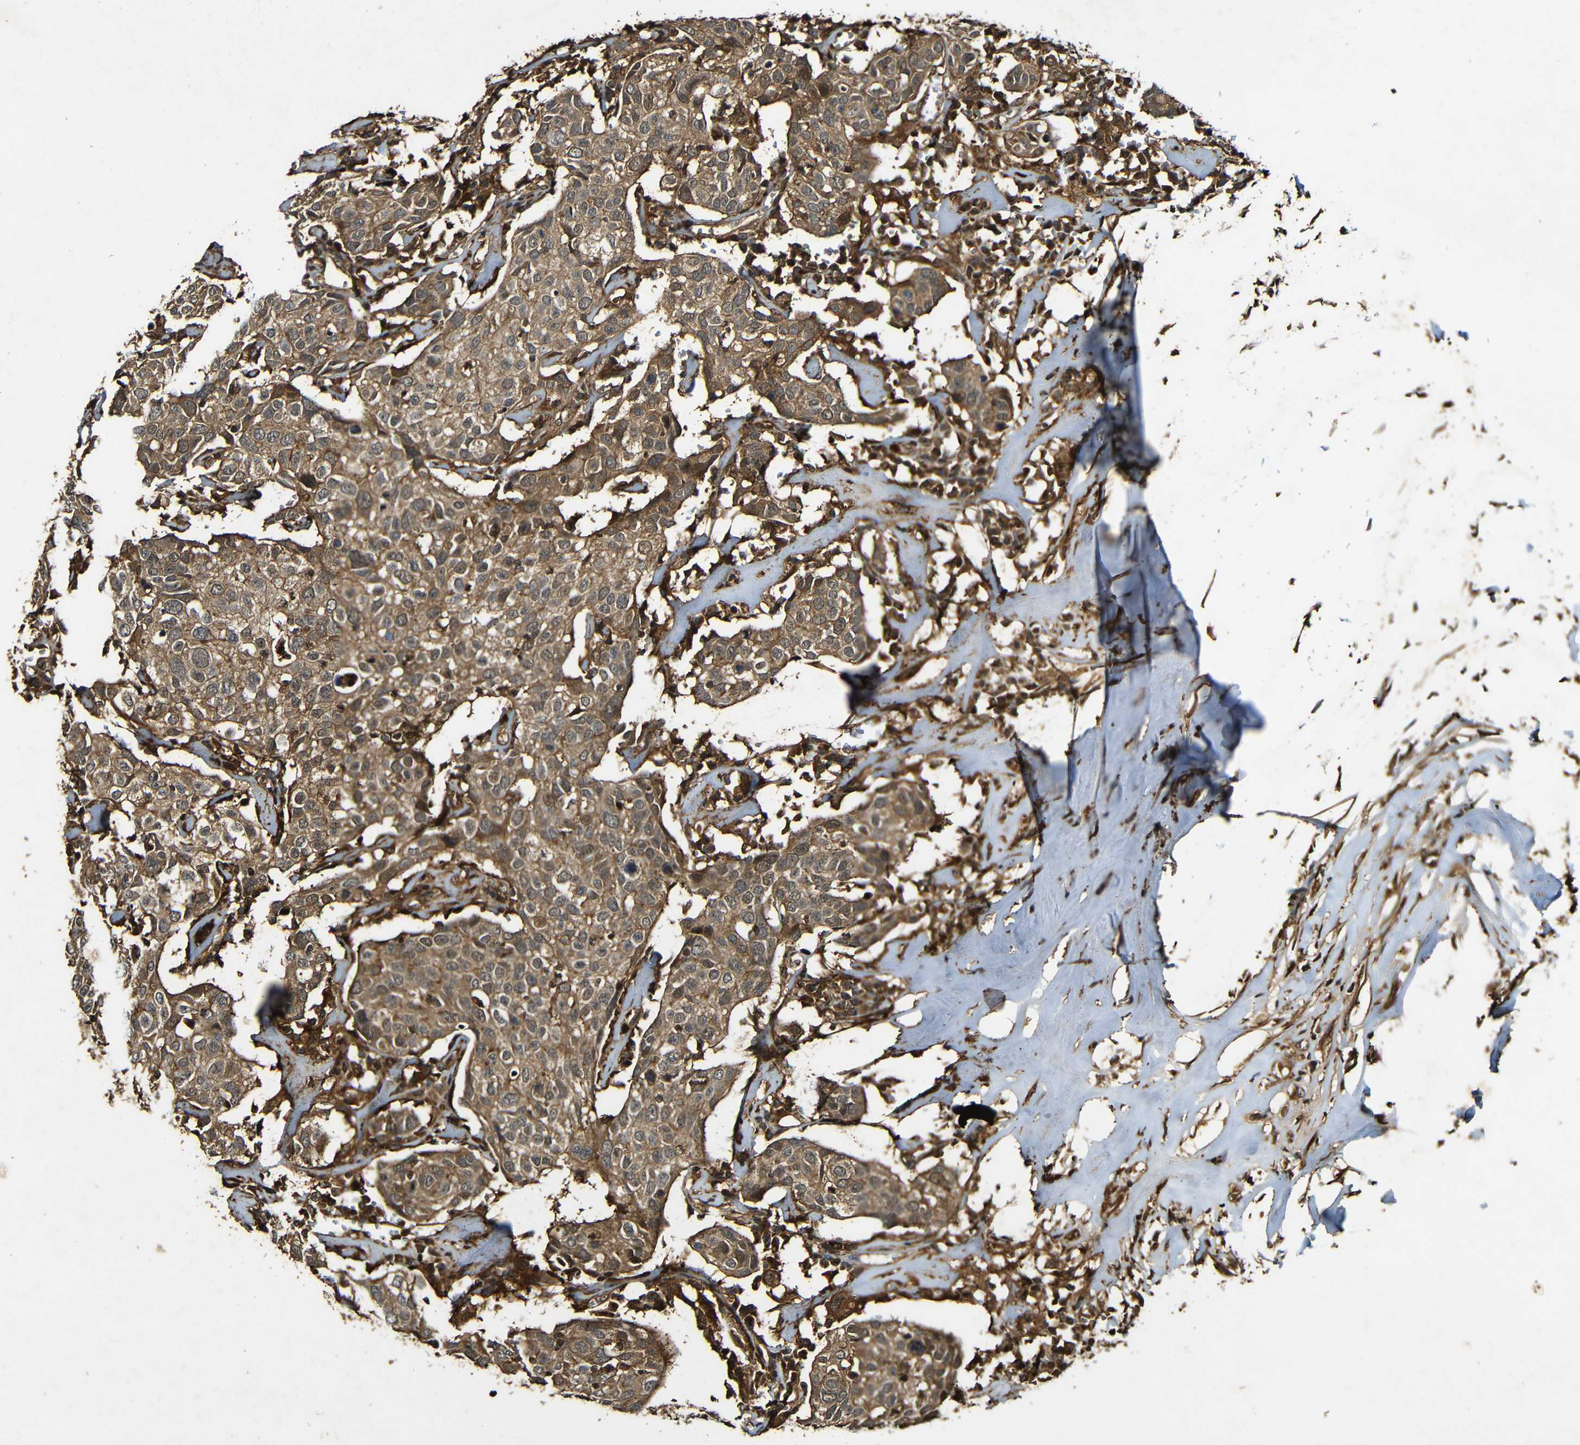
{"staining": {"intensity": "moderate", "quantity": ">75%", "location": "cytoplasmic/membranous"}, "tissue": "head and neck cancer", "cell_type": "Tumor cells", "image_type": "cancer", "snomed": [{"axis": "morphology", "description": "Adenocarcinoma, NOS"}, {"axis": "topography", "description": "Salivary gland"}, {"axis": "topography", "description": "Head-Neck"}], "caption": "This histopathology image displays head and neck cancer stained with IHC to label a protein in brown. The cytoplasmic/membranous of tumor cells show moderate positivity for the protein. Nuclei are counter-stained blue.", "gene": "CASP8", "patient": {"sex": "female", "age": 65}}